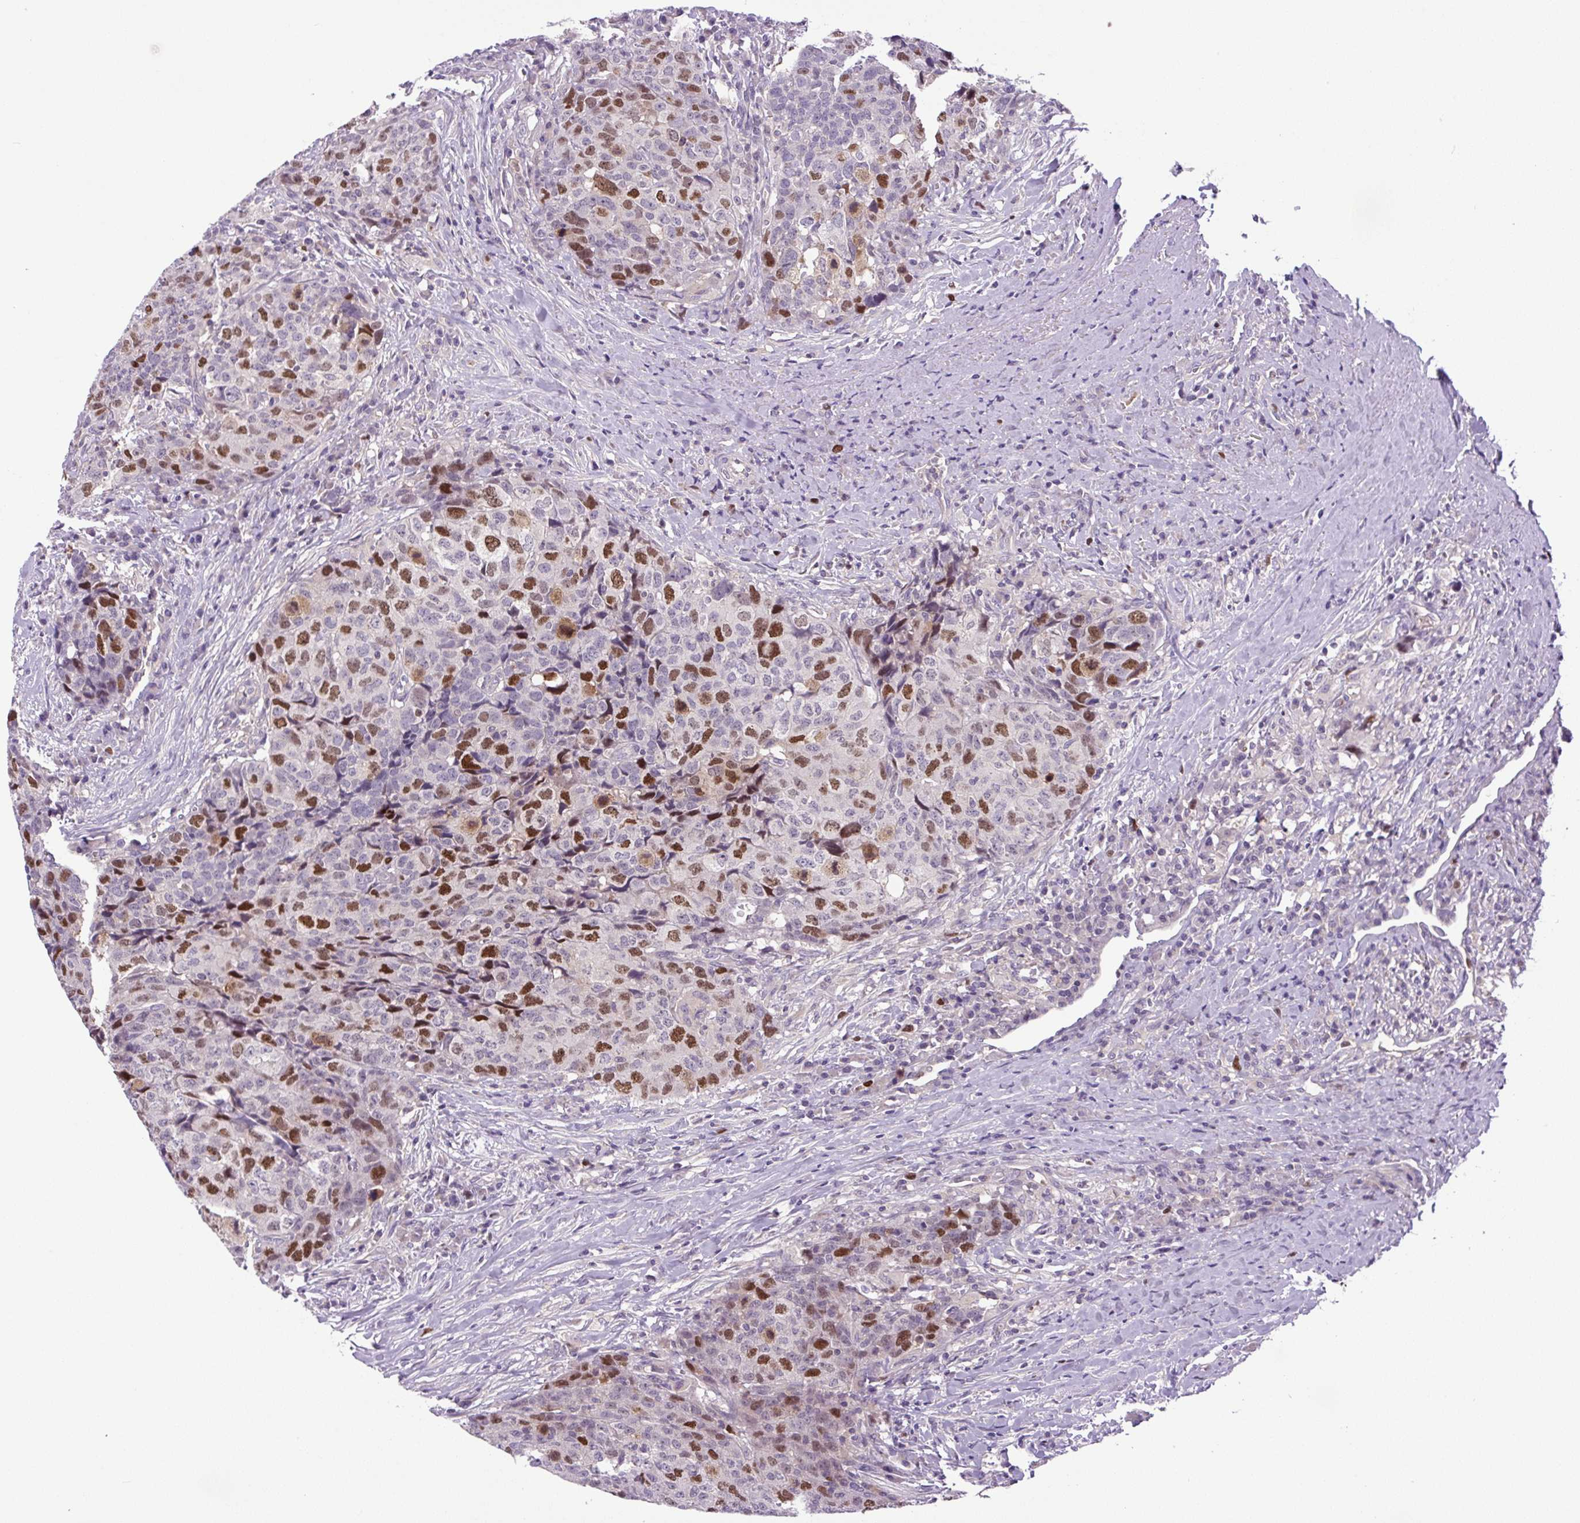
{"staining": {"intensity": "moderate", "quantity": "25%-75%", "location": "nuclear"}, "tissue": "head and neck cancer", "cell_type": "Tumor cells", "image_type": "cancer", "snomed": [{"axis": "morphology", "description": "Squamous cell carcinoma, NOS"}, {"axis": "topography", "description": "Head-Neck"}], "caption": "Moderate nuclear protein positivity is identified in approximately 25%-75% of tumor cells in head and neck squamous cell carcinoma.", "gene": "KIFC1", "patient": {"sex": "male", "age": 66}}